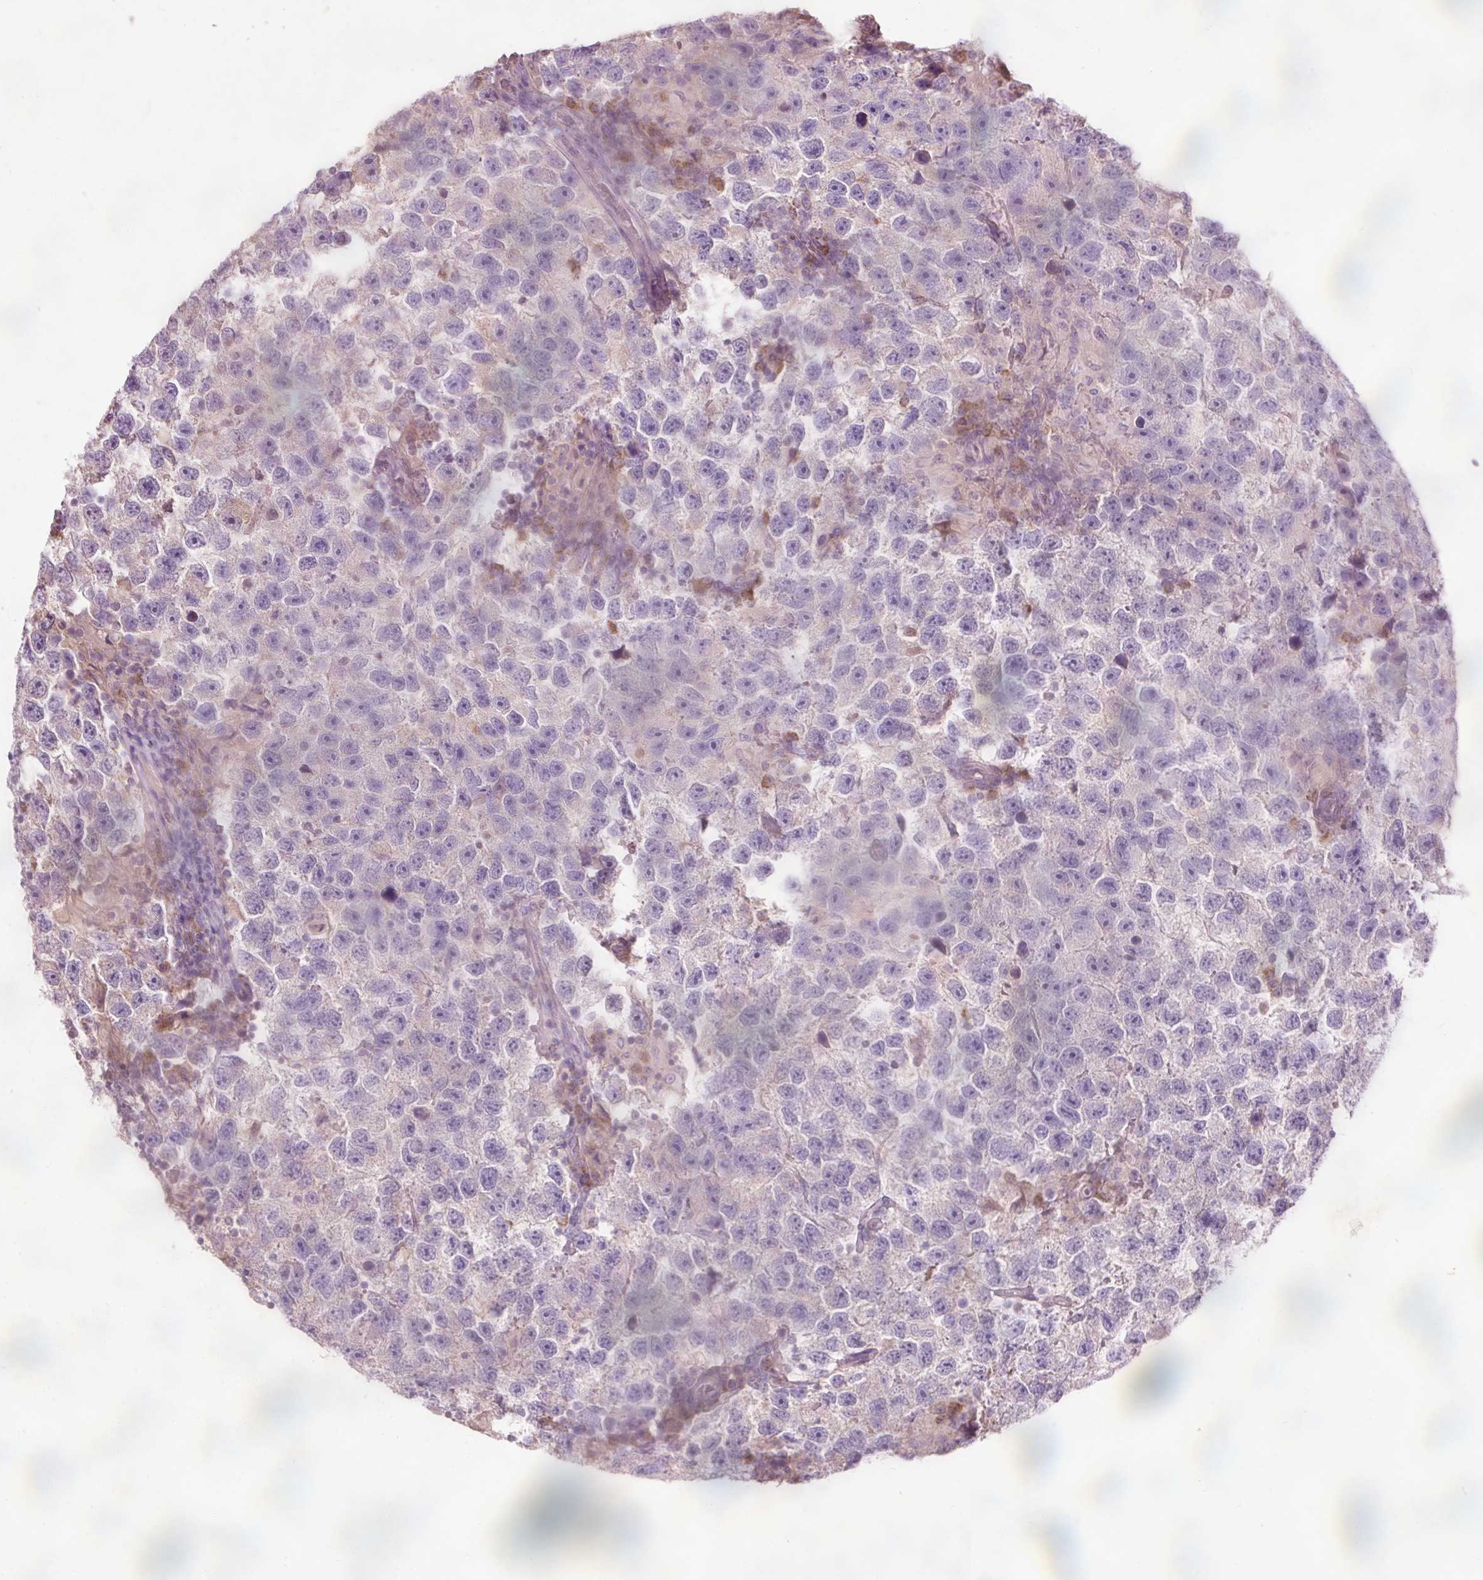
{"staining": {"intensity": "negative", "quantity": "none", "location": "none"}, "tissue": "testis cancer", "cell_type": "Tumor cells", "image_type": "cancer", "snomed": [{"axis": "morphology", "description": "Seminoma, NOS"}, {"axis": "topography", "description": "Testis"}], "caption": "Immunohistochemical staining of testis cancer (seminoma) exhibits no significant staining in tumor cells. The staining is performed using DAB (3,3'-diaminobenzidine) brown chromogen with nuclei counter-stained in using hematoxylin.", "gene": "PRDX5", "patient": {"sex": "male", "age": 26}}